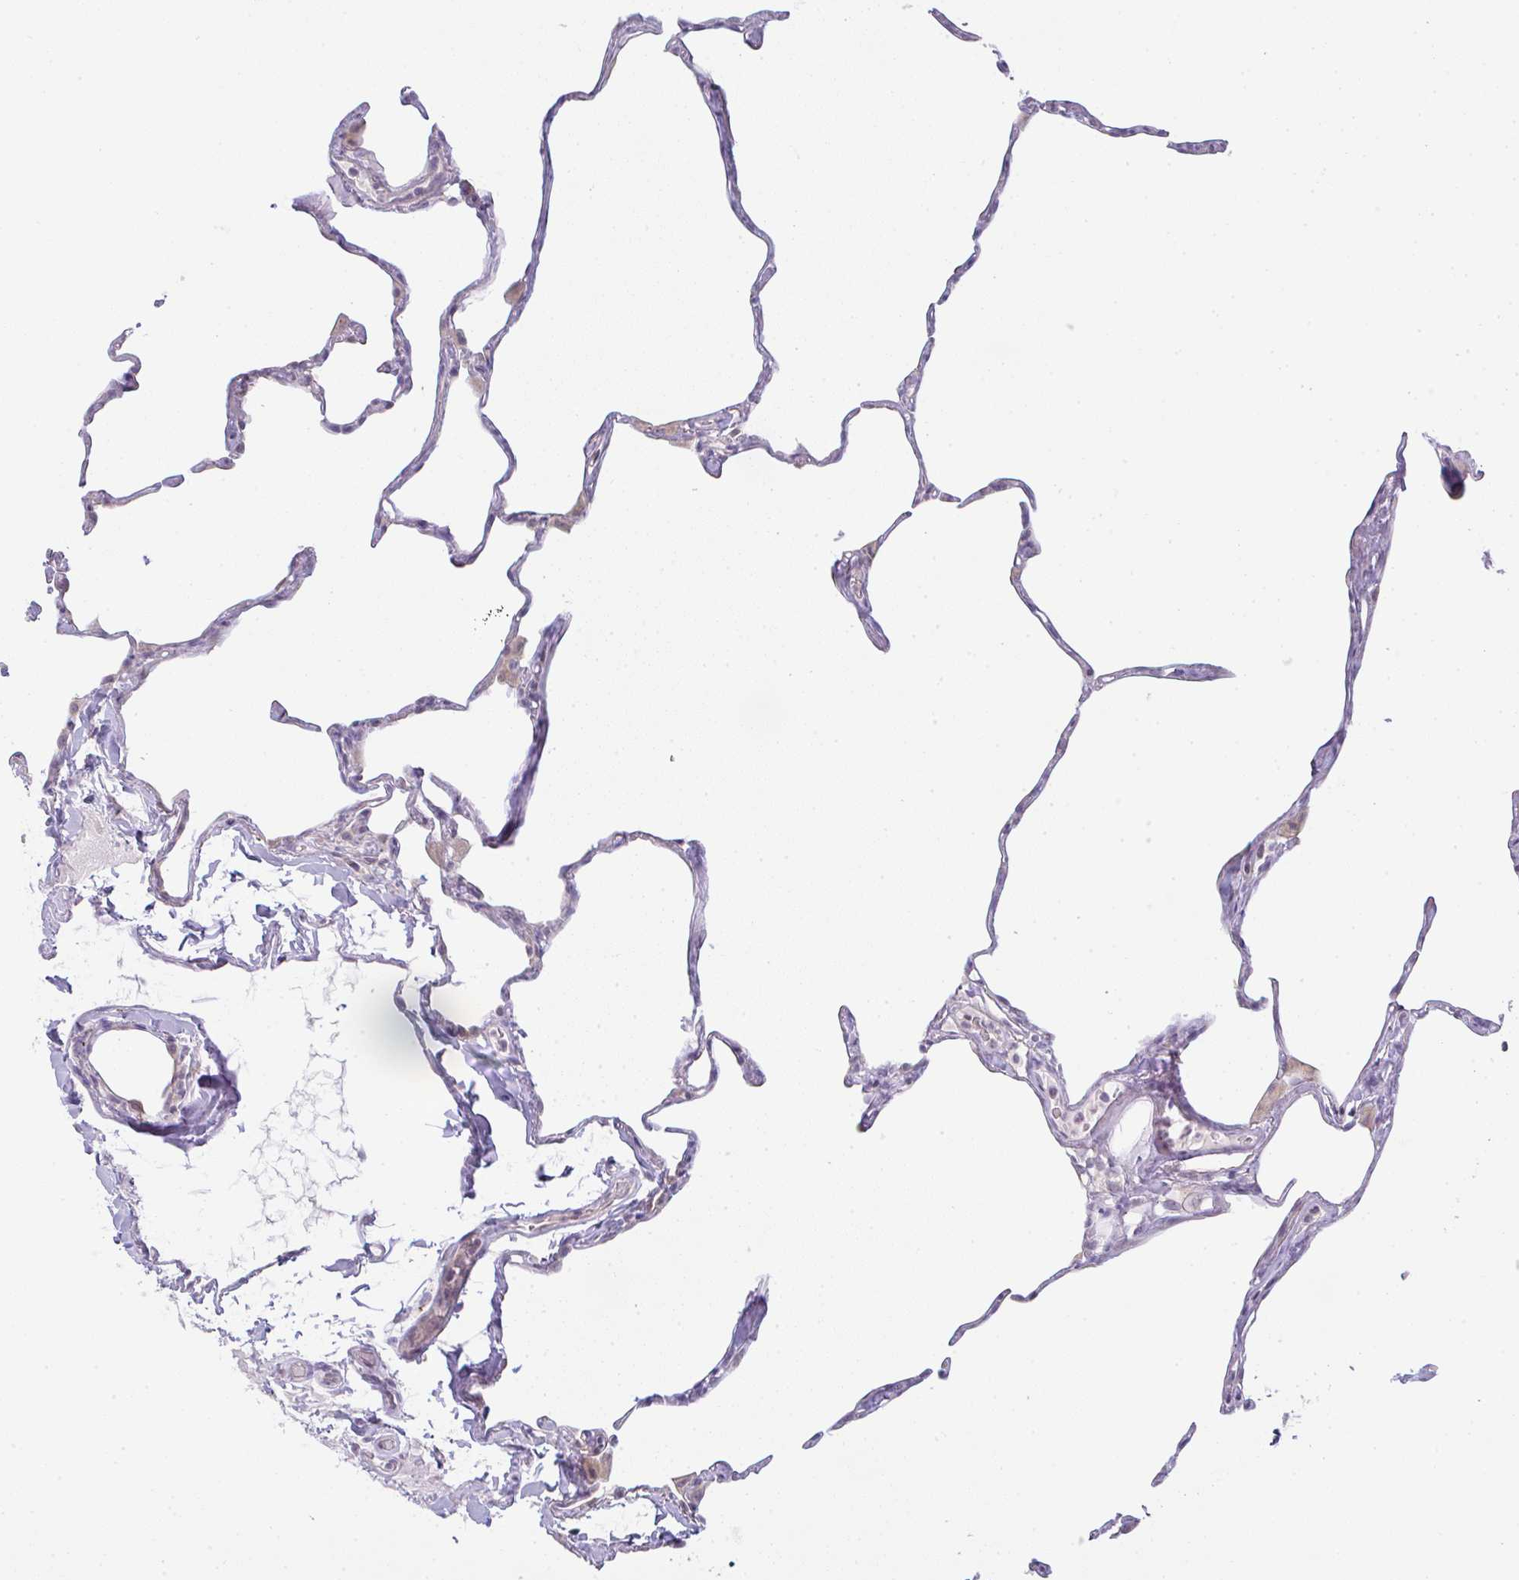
{"staining": {"intensity": "negative", "quantity": "none", "location": "none"}, "tissue": "lung", "cell_type": "Alveolar cells", "image_type": "normal", "snomed": [{"axis": "morphology", "description": "Normal tissue, NOS"}, {"axis": "topography", "description": "Lung"}], "caption": "The photomicrograph exhibits no staining of alveolar cells in normal lung.", "gene": "CSE1L", "patient": {"sex": "male", "age": 65}}